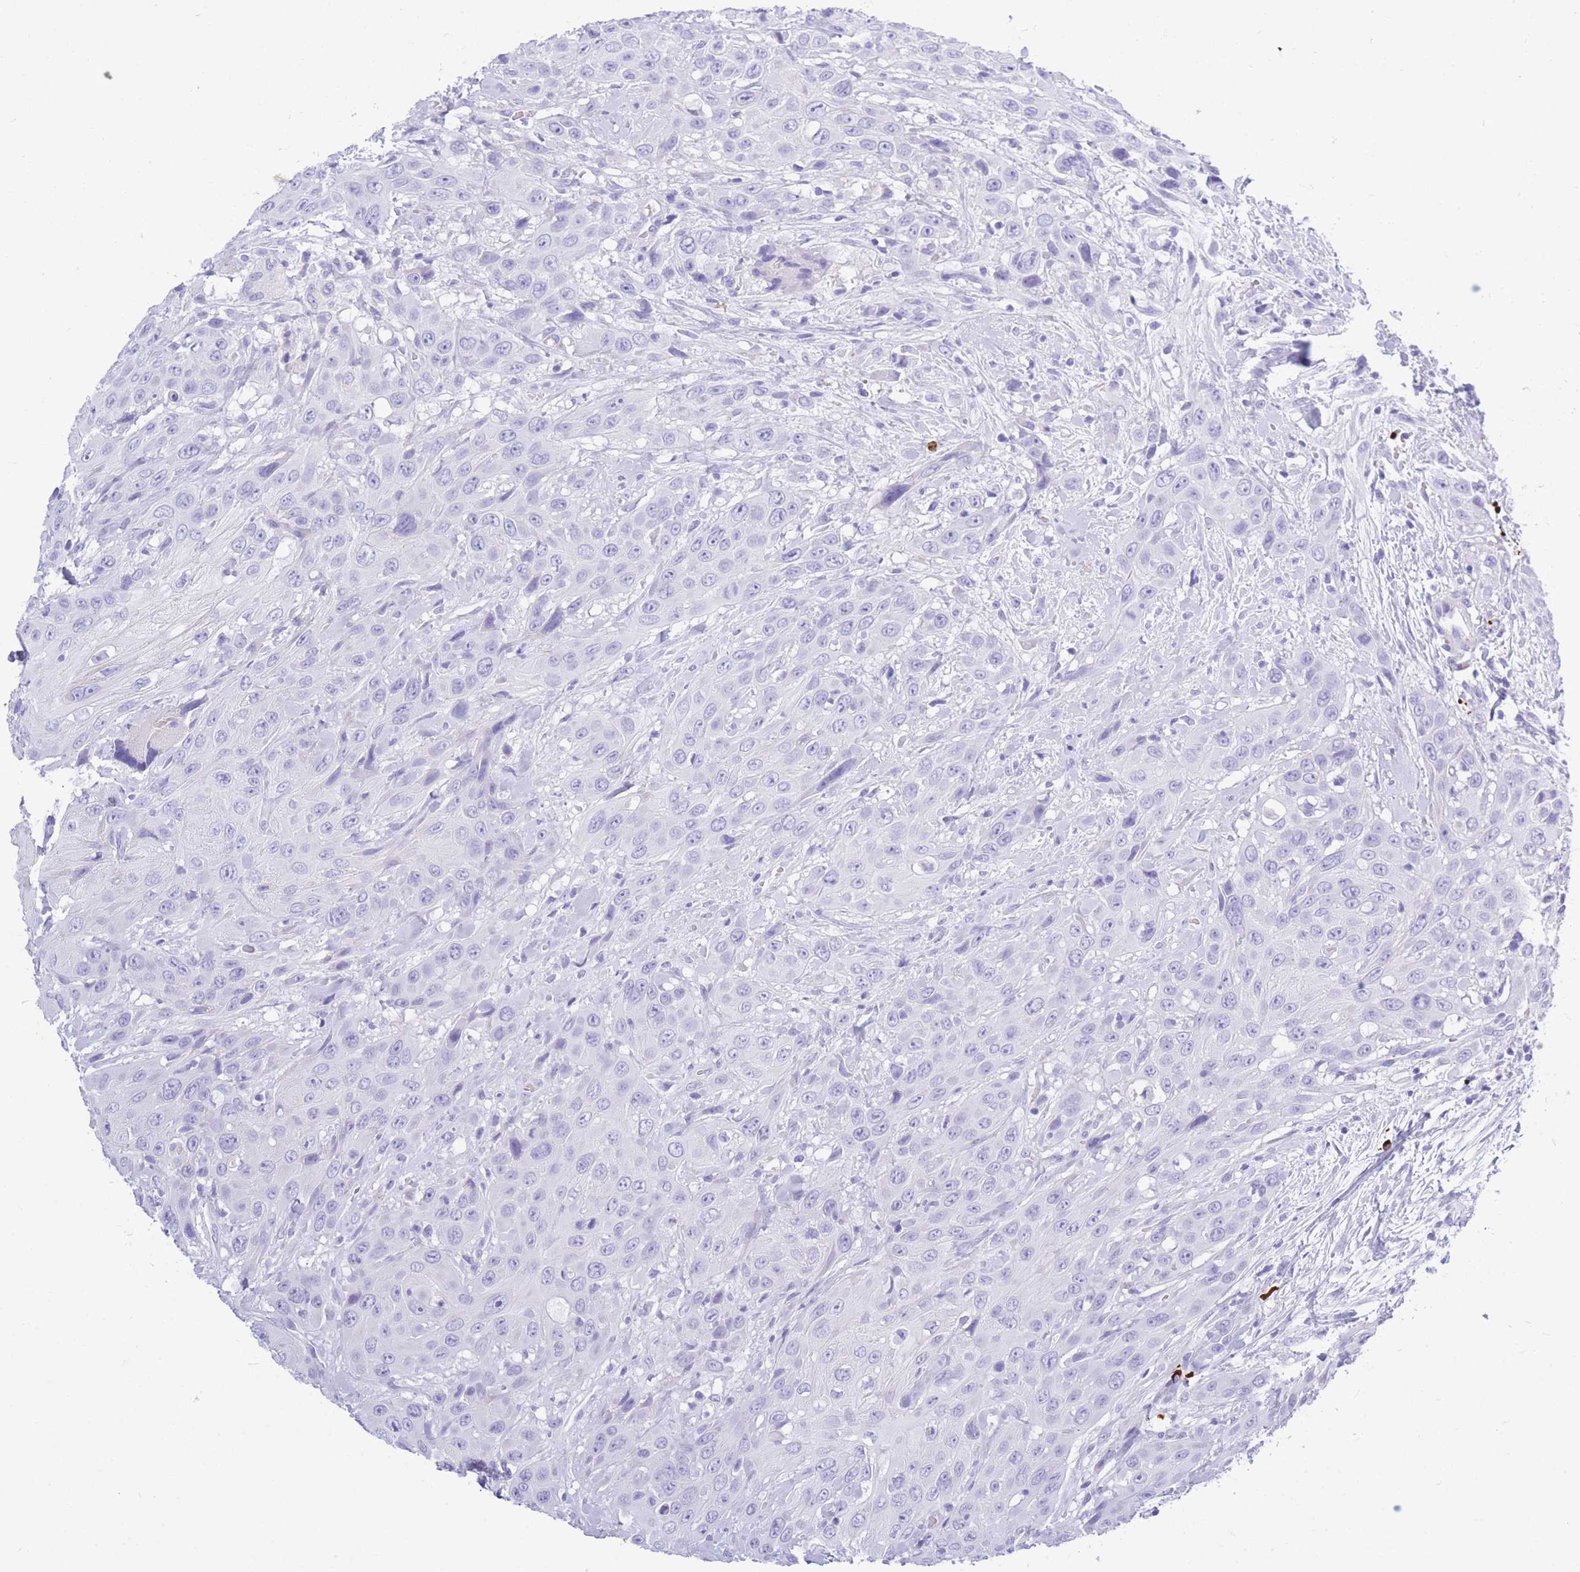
{"staining": {"intensity": "negative", "quantity": "none", "location": "none"}, "tissue": "head and neck cancer", "cell_type": "Tumor cells", "image_type": "cancer", "snomed": [{"axis": "morphology", "description": "Squamous cell carcinoma, NOS"}, {"axis": "topography", "description": "Head-Neck"}], "caption": "The IHC micrograph has no significant positivity in tumor cells of squamous cell carcinoma (head and neck) tissue. (Stains: DAB IHC with hematoxylin counter stain, Microscopy: brightfield microscopy at high magnification).", "gene": "ZFP62", "patient": {"sex": "male", "age": 81}}